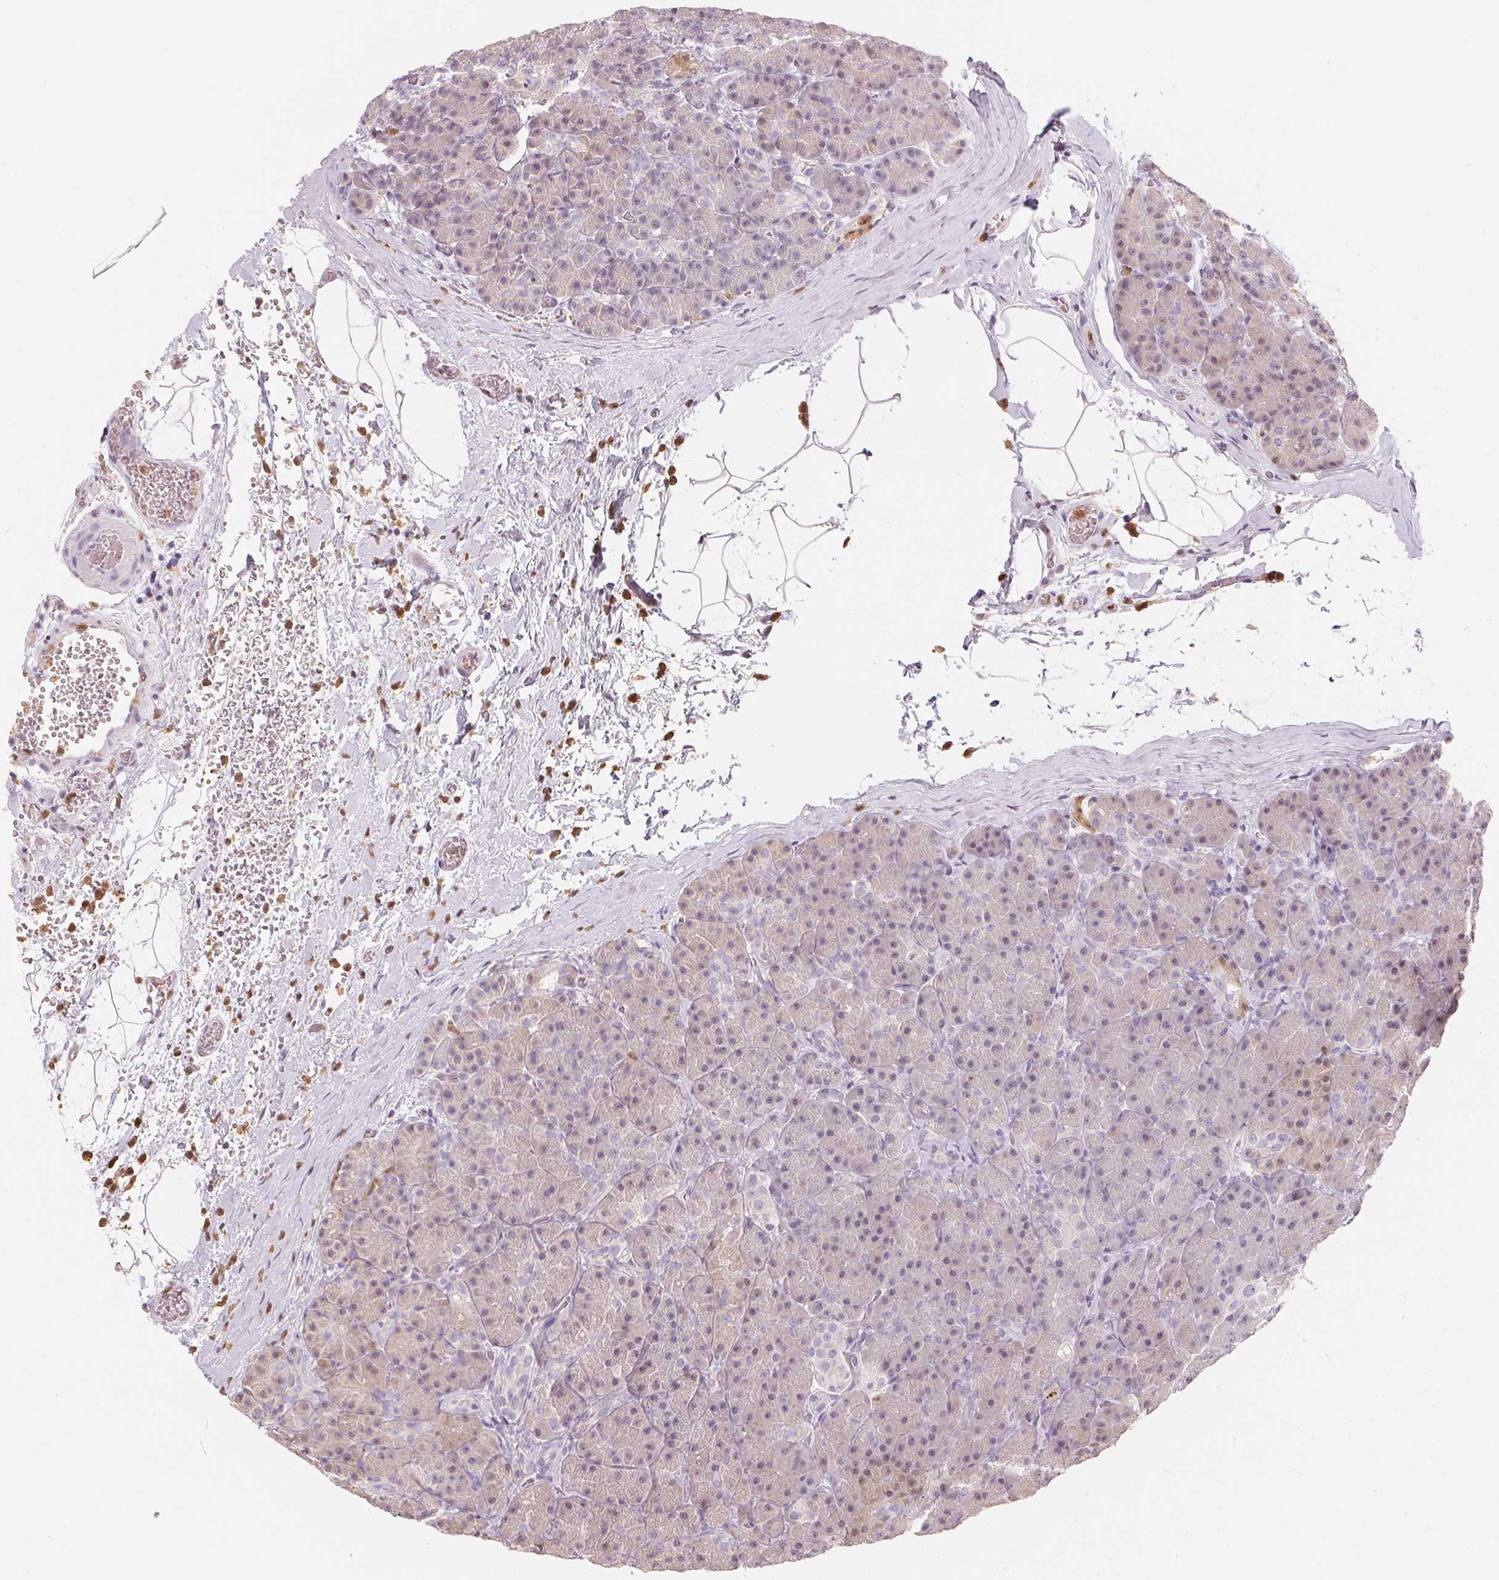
{"staining": {"intensity": "weak", "quantity": "25%-75%", "location": "cytoplasmic/membranous,nuclear"}, "tissue": "pancreas", "cell_type": "Exocrine glandular cells", "image_type": "normal", "snomed": [{"axis": "morphology", "description": "Normal tissue, NOS"}, {"axis": "topography", "description": "Pancreas"}], "caption": "Weak cytoplasmic/membranous,nuclear expression for a protein is identified in about 25%-75% of exocrine glandular cells of benign pancreas using immunohistochemistry (IHC).", "gene": "SERPINB1", "patient": {"sex": "male", "age": 57}}